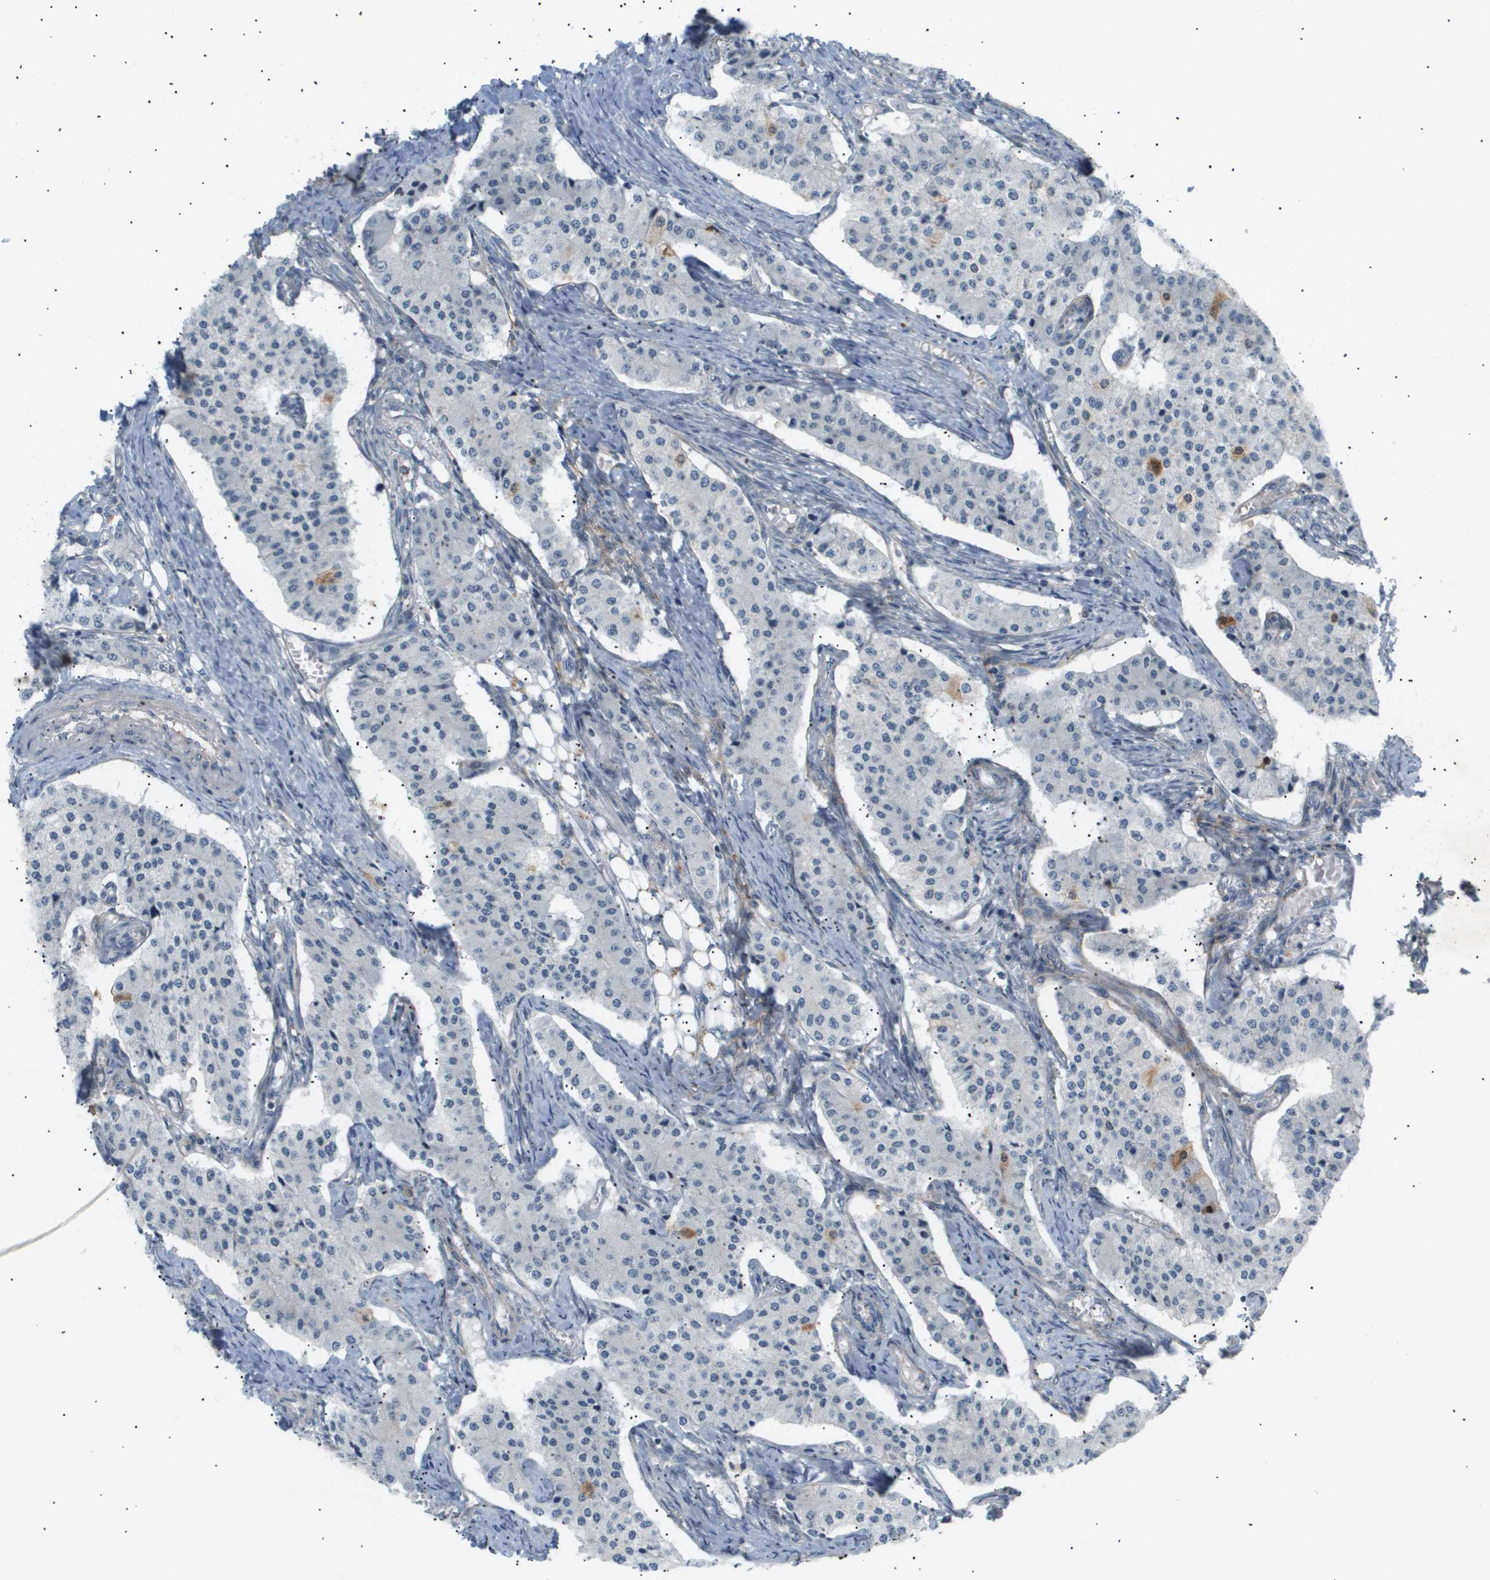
{"staining": {"intensity": "negative", "quantity": "none", "location": "none"}, "tissue": "carcinoid", "cell_type": "Tumor cells", "image_type": "cancer", "snomed": [{"axis": "morphology", "description": "Carcinoid, malignant, NOS"}, {"axis": "topography", "description": "Colon"}], "caption": "A photomicrograph of human carcinoid (malignant) is negative for staining in tumor cells. (Brightfield microscopy of DAB immunohistochemistry at high magnification).", "gene": "CORO2B", "patient": {"sex": "female", "age": 52}}